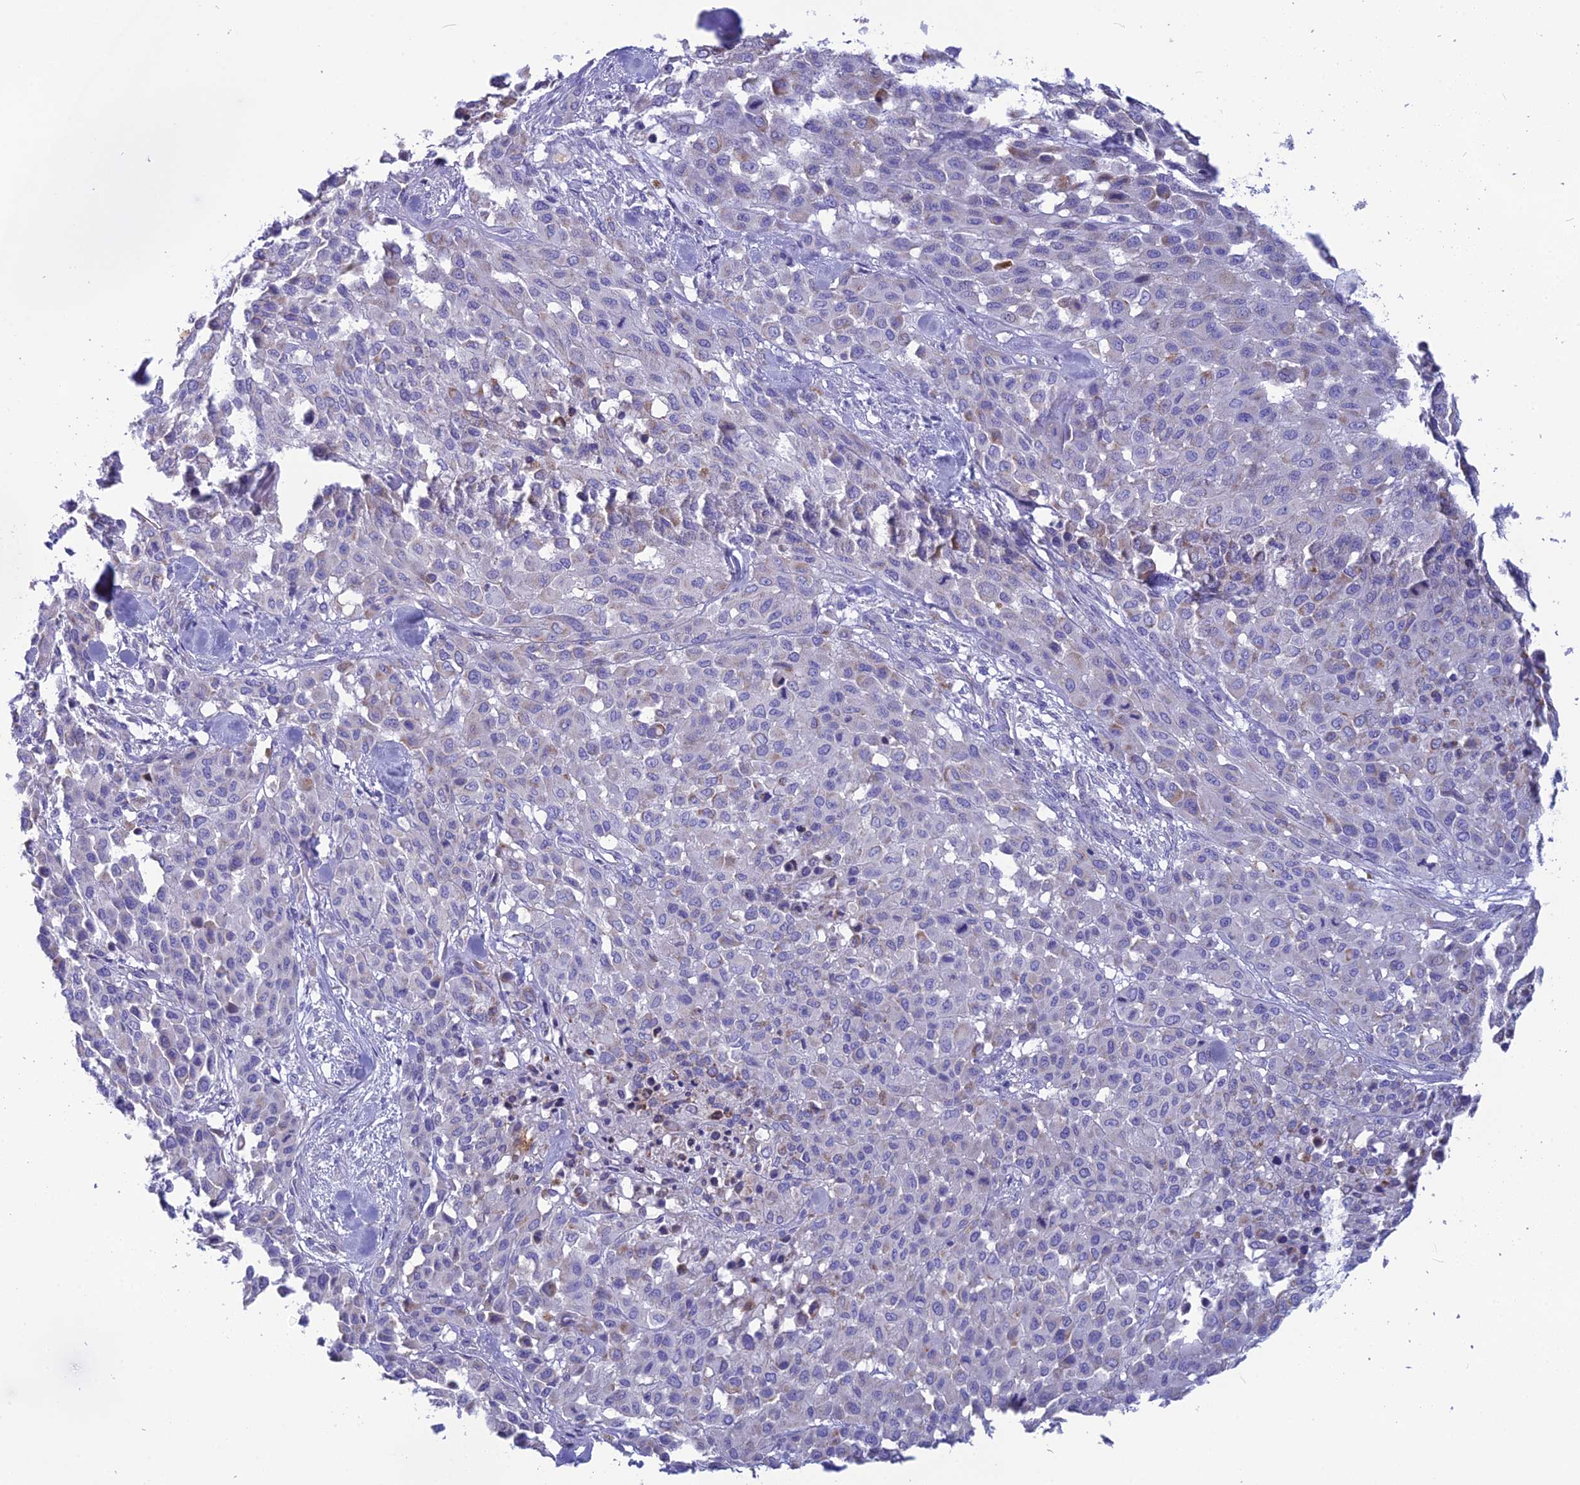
{"staining": {"intensity": "negative", "quantity": "none", "location": "none"}, "tissue": "melanoma", "cell_type": "Tumor cells", "image_type": "cancer", "snomed": [{"axis": "morphology", "description": "Malignant melanoma, Metastatic site"}, {"axis": "topography", "description": "Skin"}], "caption": "Protein analysis of malignant melanoma (metastatic site) reveals no significant positivity in tumor cells.", "gene": "POMGNT1", "patient": {"sex": "female", "age": 81}}